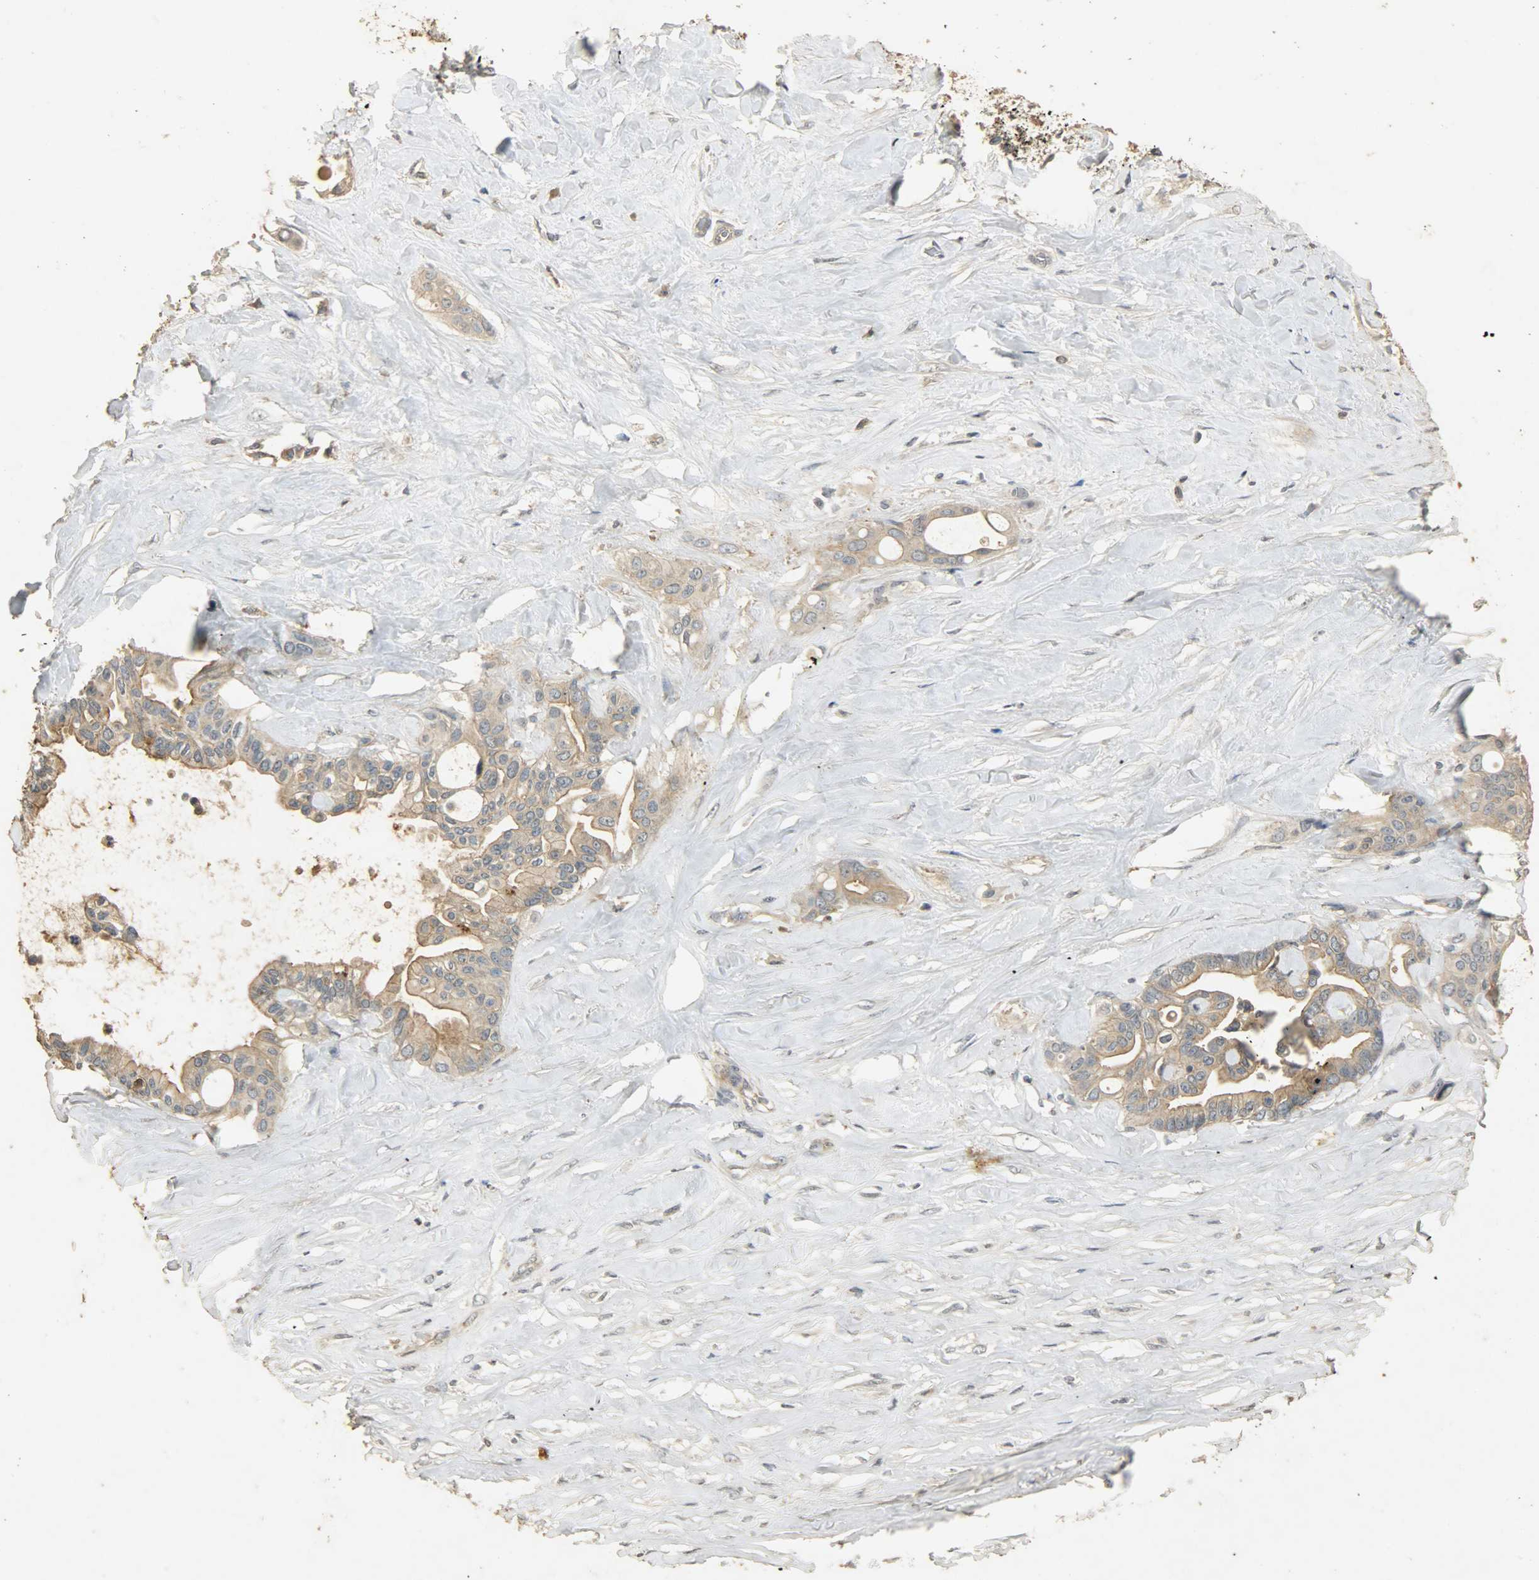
{"staining": {"intensity": "moderate", "quantity": ">75%", "location": "cytoplasmic/membranous"}, "tissue": "liver cancer", "cell_type": "Tumor cells", "image_type": "cancer", "snomed": [{"axis": "morphology", "description": "Cholangiocarcinoma"}, {"axis": "topography", "description": "Liver"}], "caption": "A brown stain shows moderate cytoplasmic/membranous staining of a protein in liver cancer (cholangiocarcinoma) tumor cells.", "gene": "ATP2B1", "patient": {"sex": "female", "age": 67}}